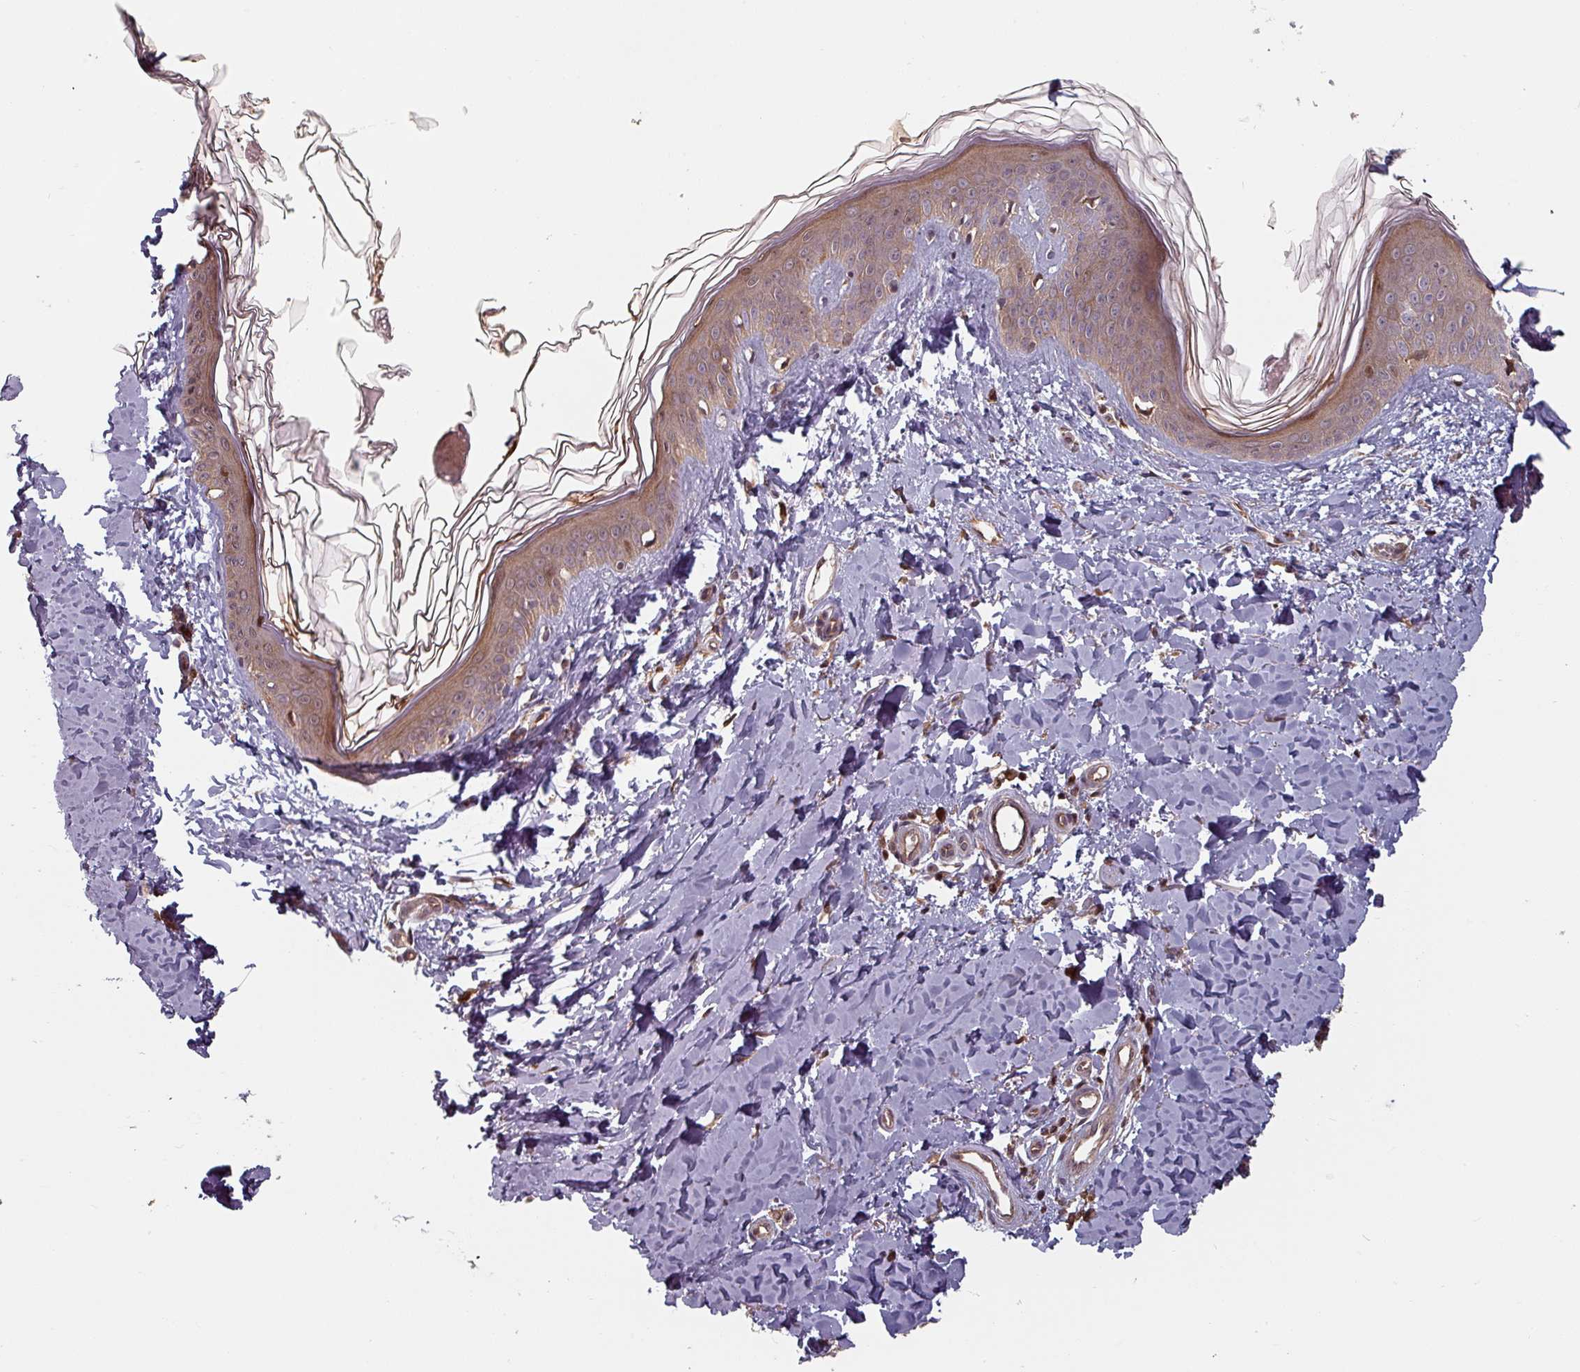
{"staining": {"intensity": "moderate", "quantity": ">75%", "location": "cytoplasmic/membranous,nuclear"}, "tissue": "skin", "cell_type": "Fibroblasts", "image_type": "normal", "snomed": [{"axis": "morphology", "description": "Normal tissue, NOS"}, {"axis": "topography", "description": "Skin"}], "caption": "Immunohistochemistry (DAB (3,3'-diaminobenzidine)) staining of normal human skin demonstrates moderate cytoplasmic/membranous,nuclear protein positivity in about >75% of fibroblasts. The staining is performed using DAB brown chromogen to label protein expression. The nuclei are counter-stained blue using hematoxylin.", "gene": "EID1", "patient": {"sex": "female", "age": 41}}